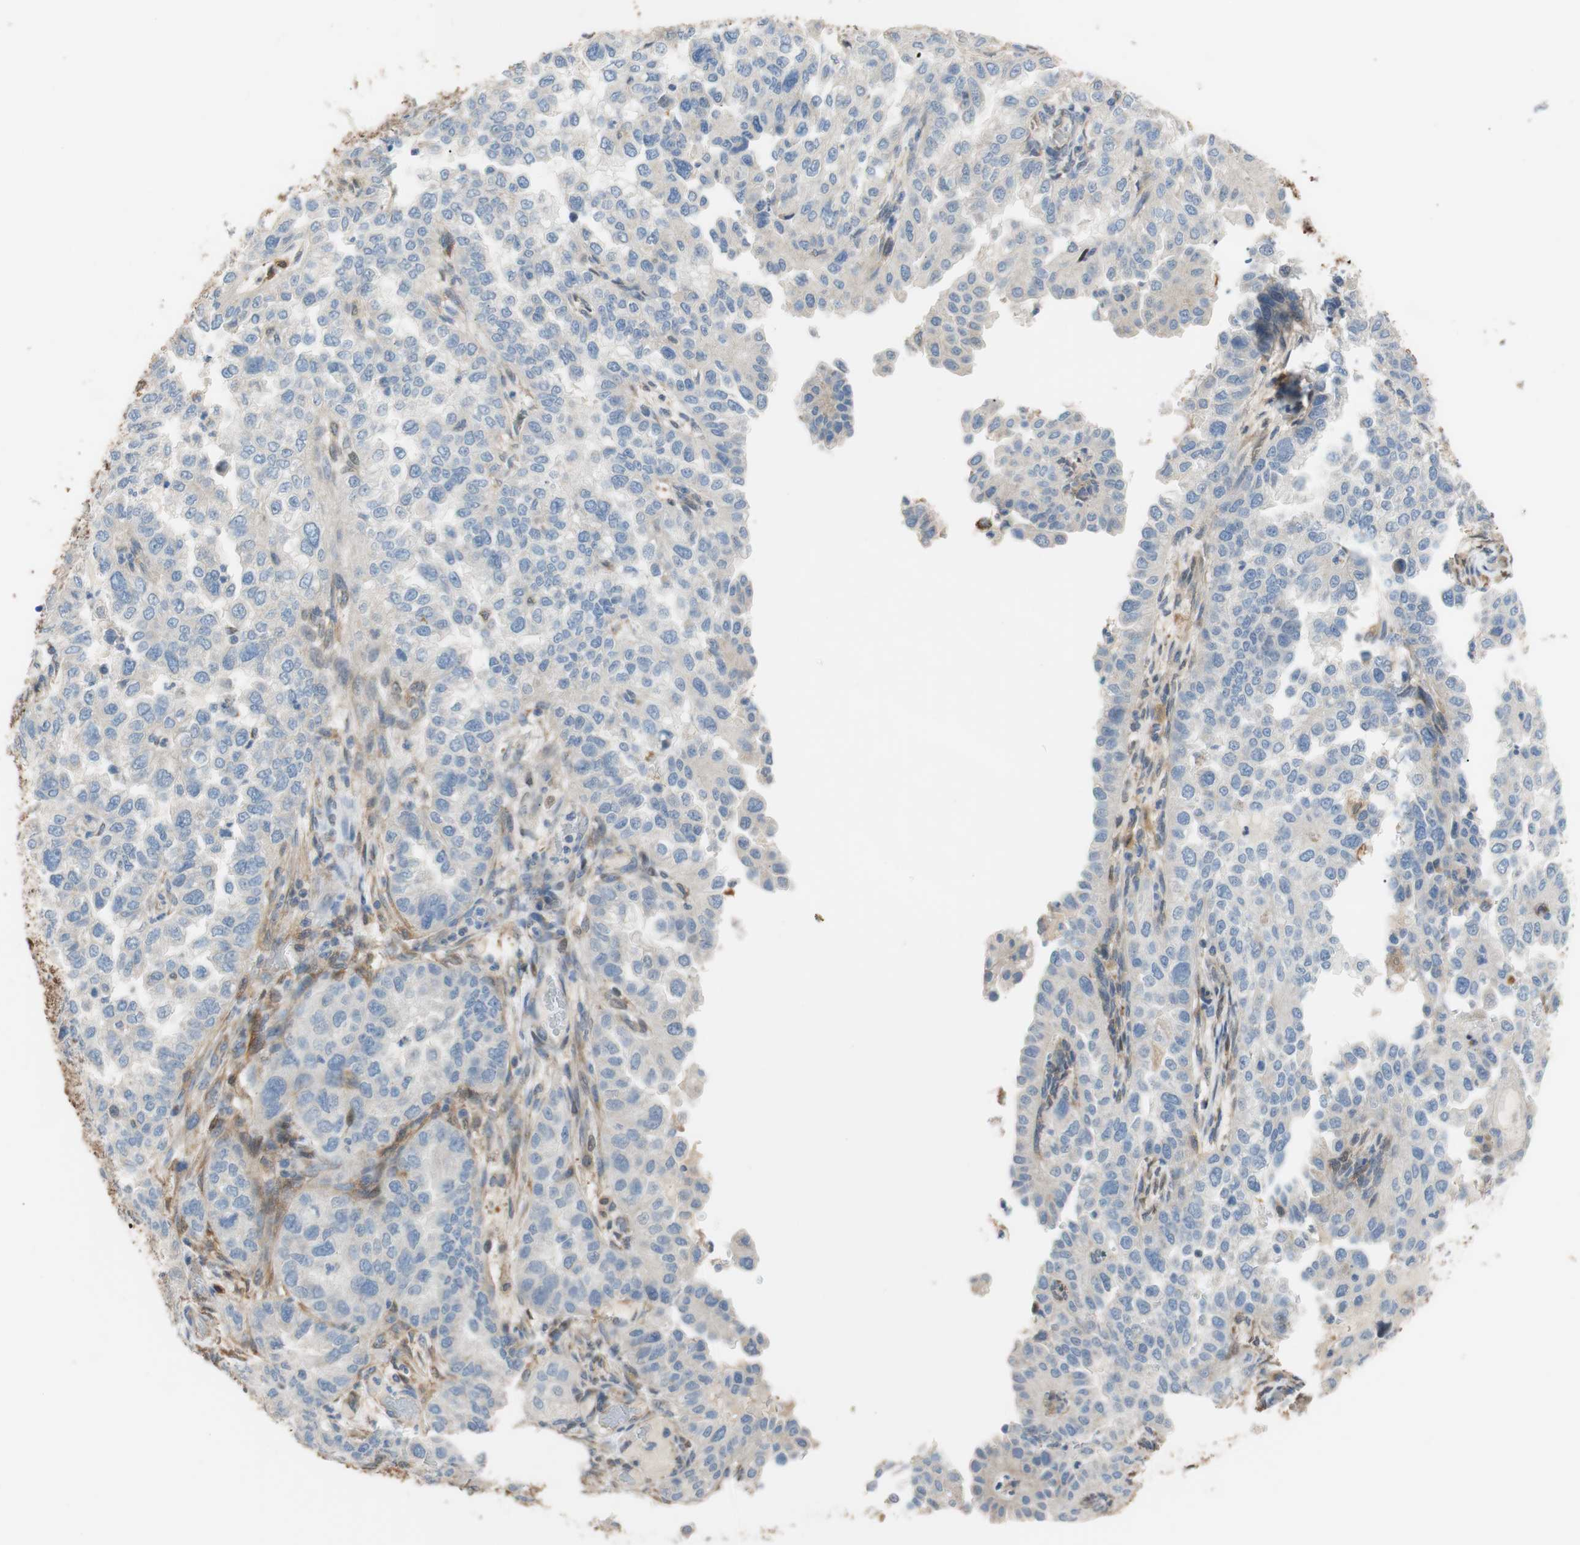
{"staining": {"intensity": "weak", "quantity": ">75%", "location": "cytoplasmic/membranous"}, "tissue": "endometrial cancer", "cell_type": "Tumor cells", "image_type": "cancer", "snomed": [{"axis": "morphology", "description": "Adenocarcinoma, NOS"}, {"axis": "topography", "description": "Endometrium"}], "caption": "Immunohistochemical staining of endometrial cancer shows low levels of weak cytoplasmic/membranous protein expression in approximately >75% of tumor cells.", "gene": "ALDH1A2", "patient": {"sex": "female", "age": 85}}